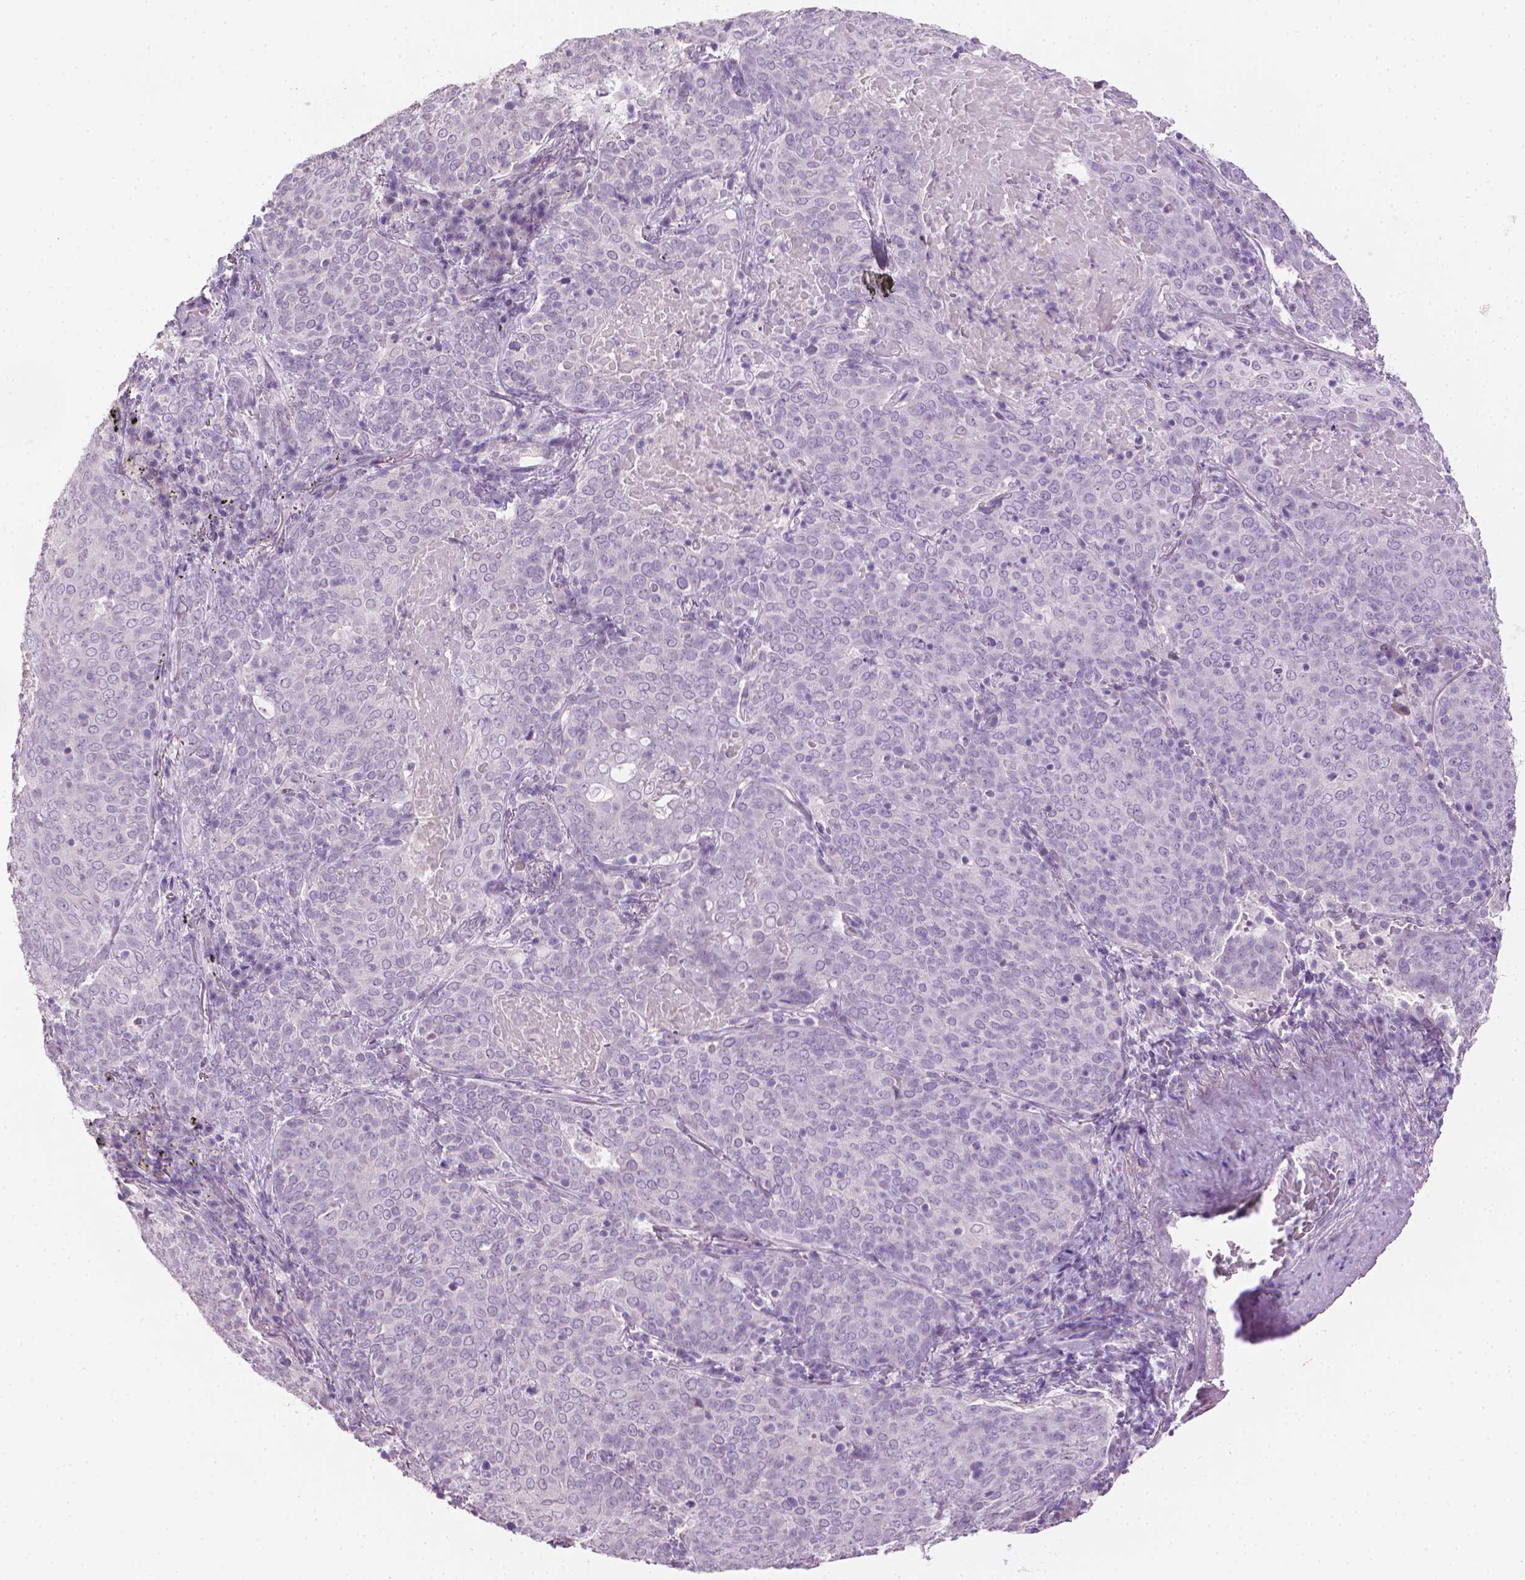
{"staining": {"intensity": "negative", "quantity": "none", "location": "none"}, "tissue": "lung cancer", "cell_type": "Tumor cells", "image_type": "cancer", "snomed": [{"axis": "morphology", "description": "Squamous cell carcinoma, NOS"}, {"axis": "topography", "description": "Lung"}], "caption": "DAB immunohistochemical staining of human squamous cell carcinoma (lung) exhibits no significant staining in tumor cells.", "gene": "MLANA", "patient": {"sex": "male", "age": 82}}